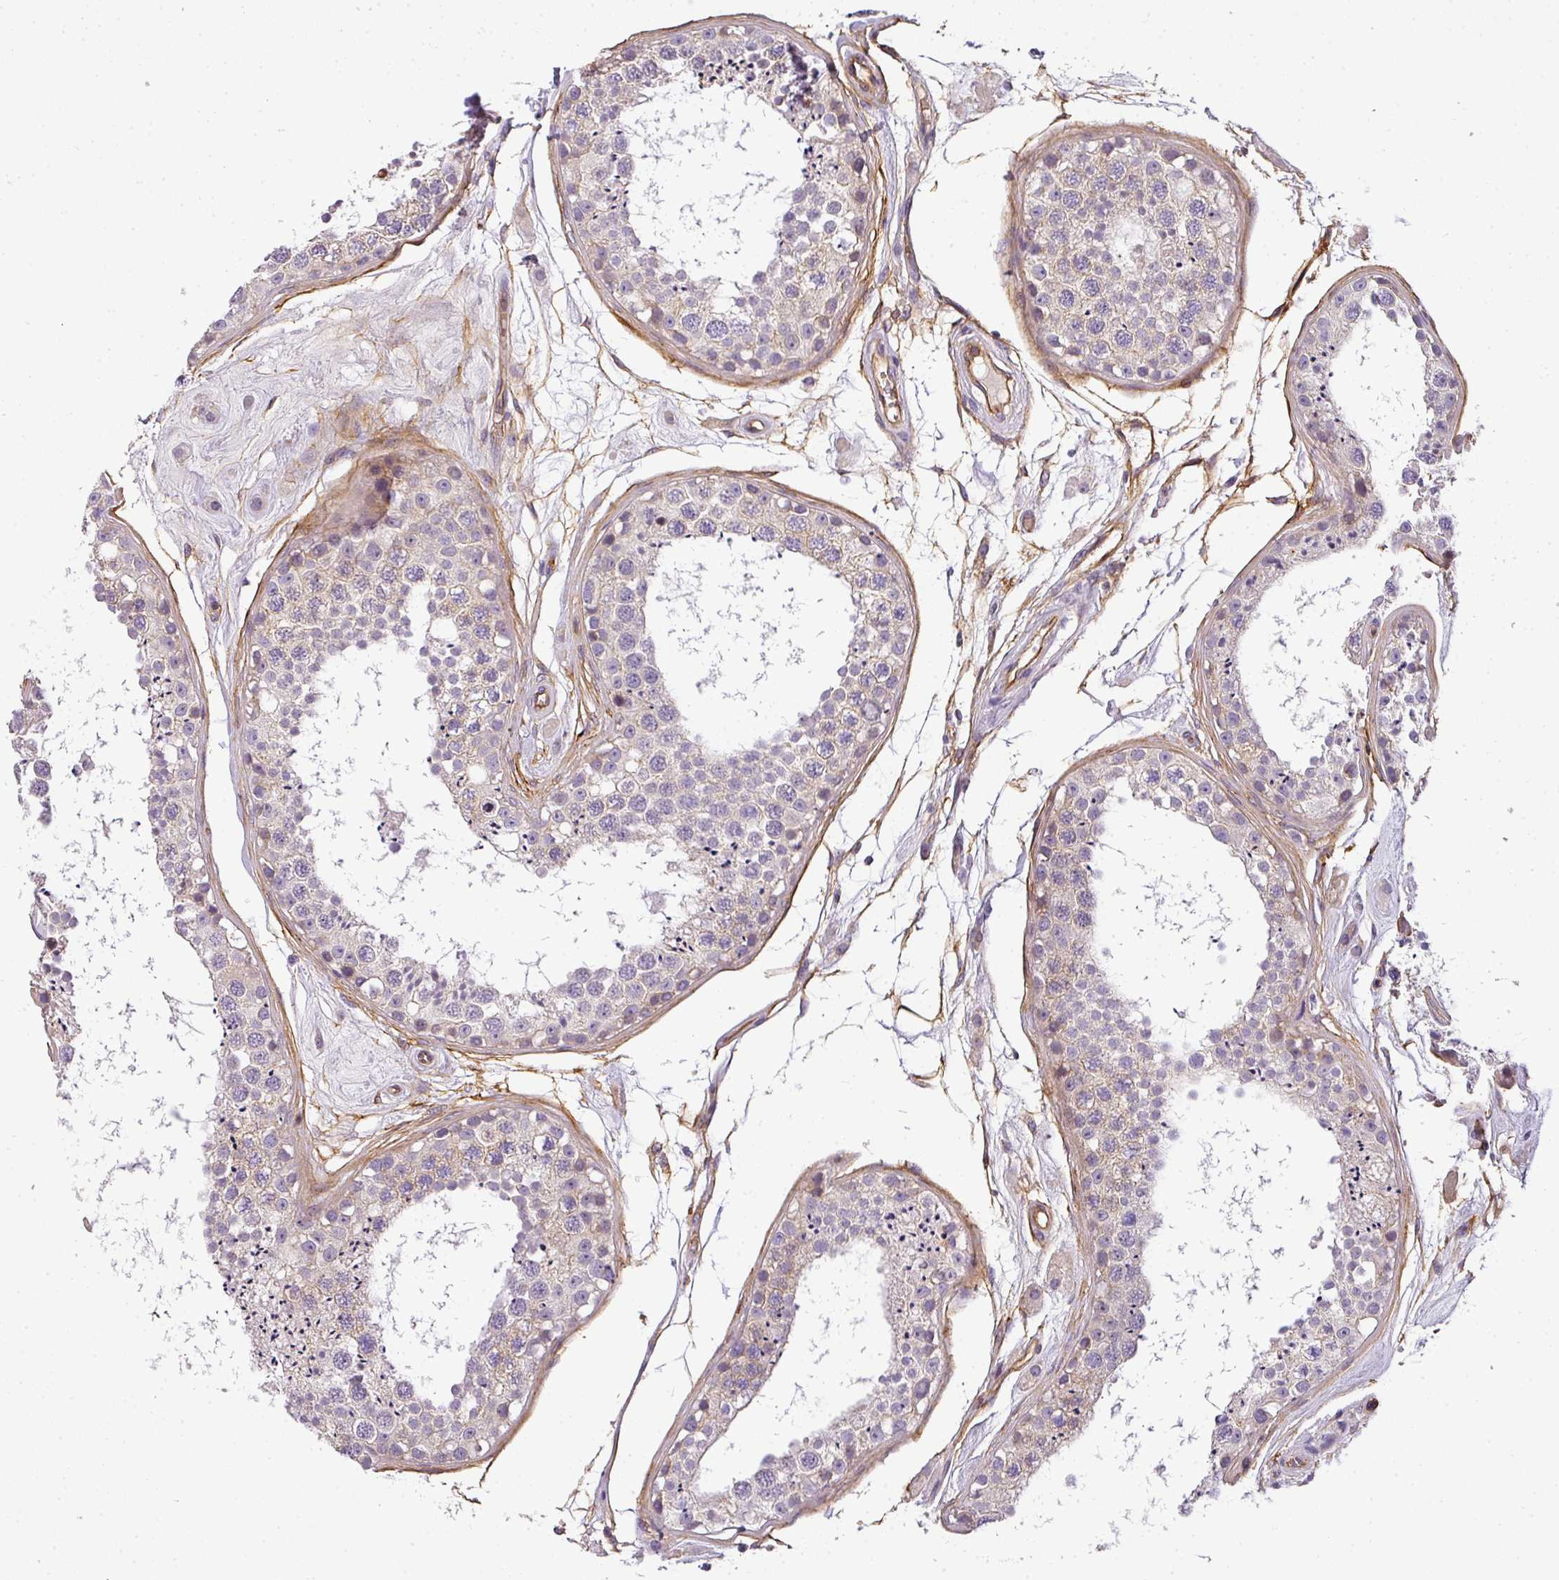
{"staining": {"intensity": "moderate", "quantity": "<25%", "location": "cytoplasmic/membranous"}, "tissue": "testis", "cell_type": "Cells in seminiferous ducts", "image_type": "normal", "snomed": [{"axis": "morphology", "description": "Normal tissue, NOS"}, {"axis": "topography", "description": "Testis"}], "caption": "A histopathology image of human testis stained for a protein exhibits moderate cytoplasmic/membranous brown staining in cells in seminiferous ducts.", "gene": "OR11H4", "patient": {"sex": "male", "age": 25}}